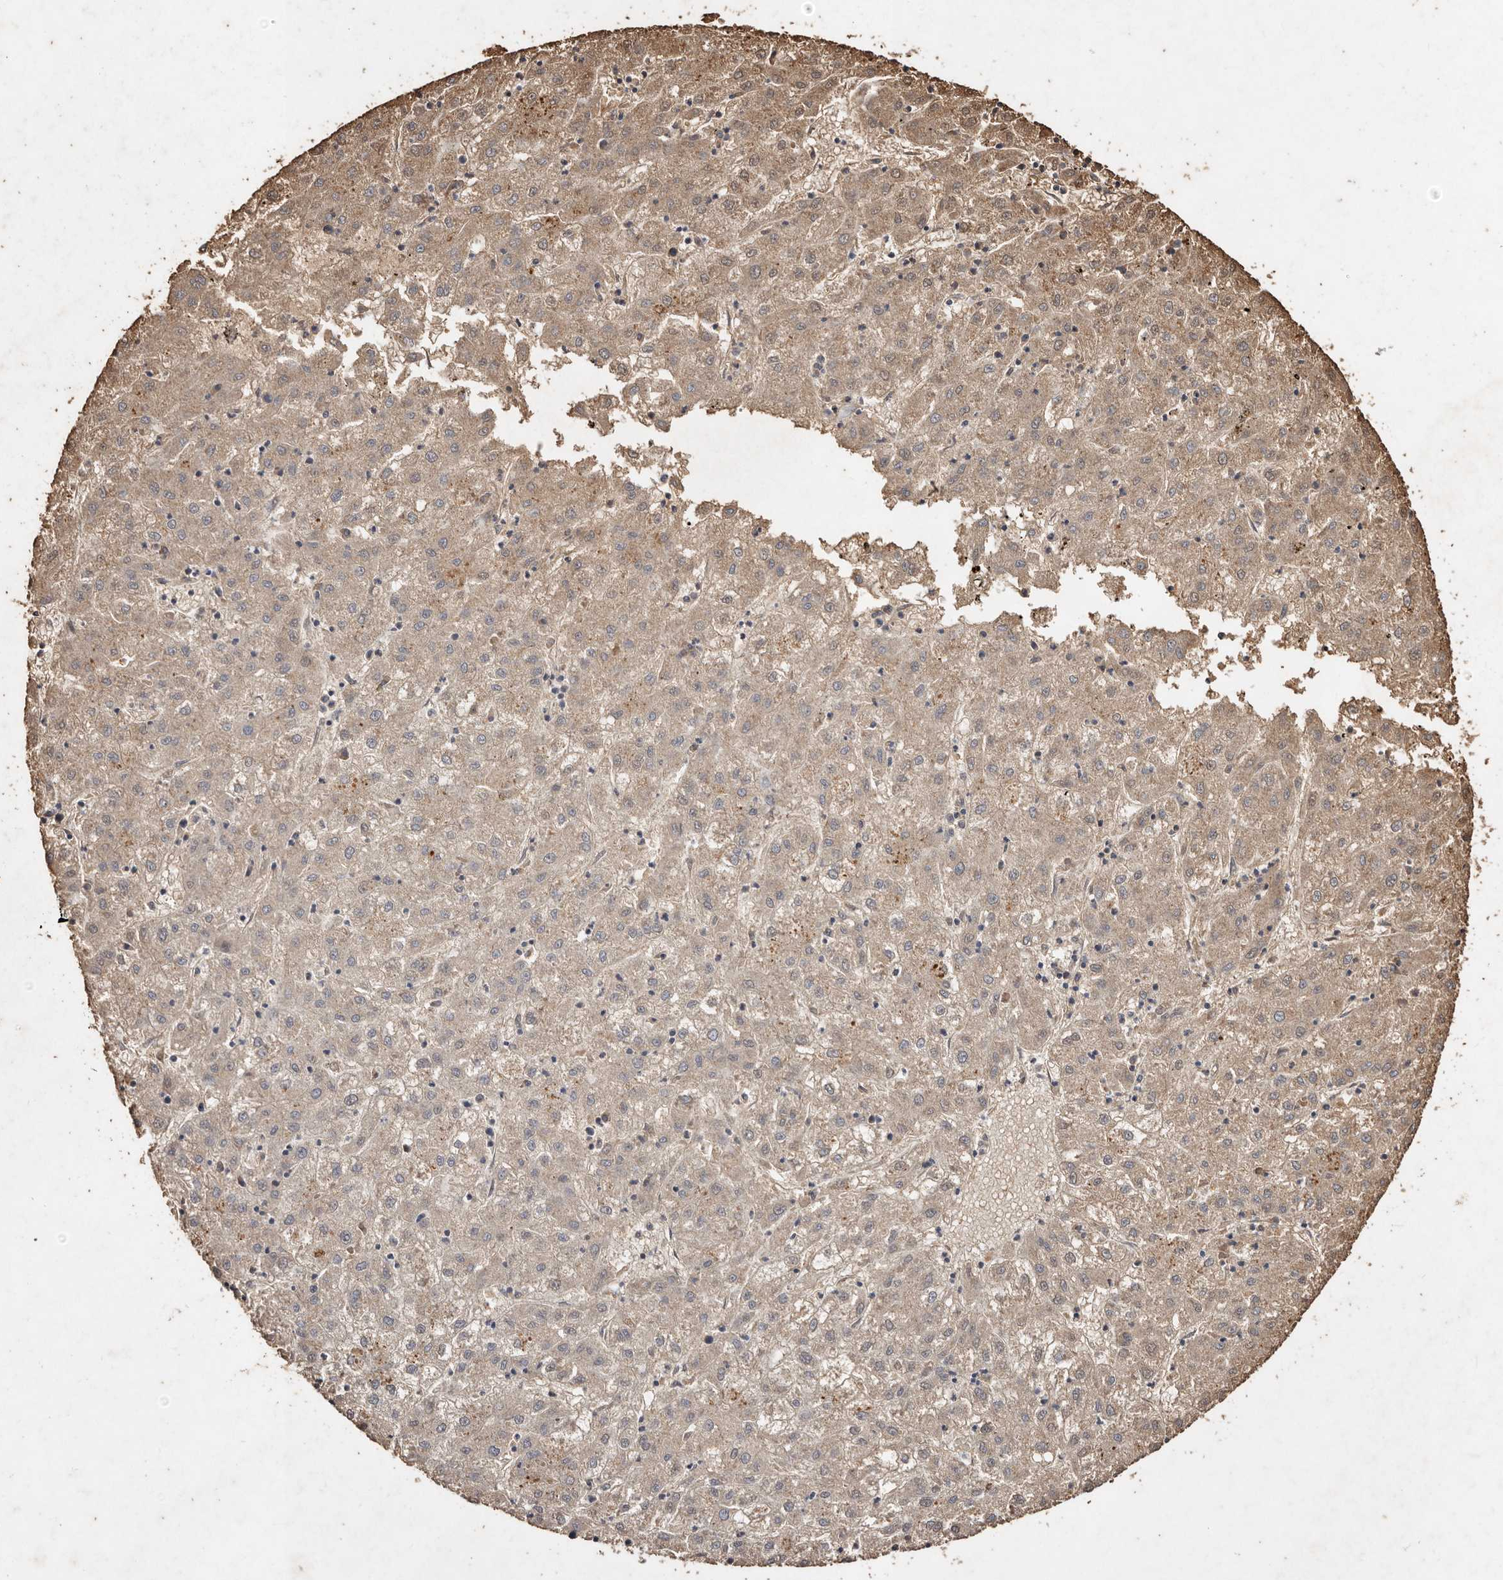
{"staining": {"intensity": "weak", "quantity": ">75%", "location": "cytoplasmic/membranous"}, "tissue": "liver cancer", "cell_type": "Tumor cells", "image_type": "cancer", "snomed": [{"axis": "morphology", "description": "Carcinoma, Hepatocellular, NOS"}, {"axis": "topography", "description": "Liver"}], "caption": "Human hepatocellular carcinoma (liver) stained with a protein marker shows weak staining in tumor cells.", "gene": "FARS2", "patient": {"sex": "male", "age": 72}}